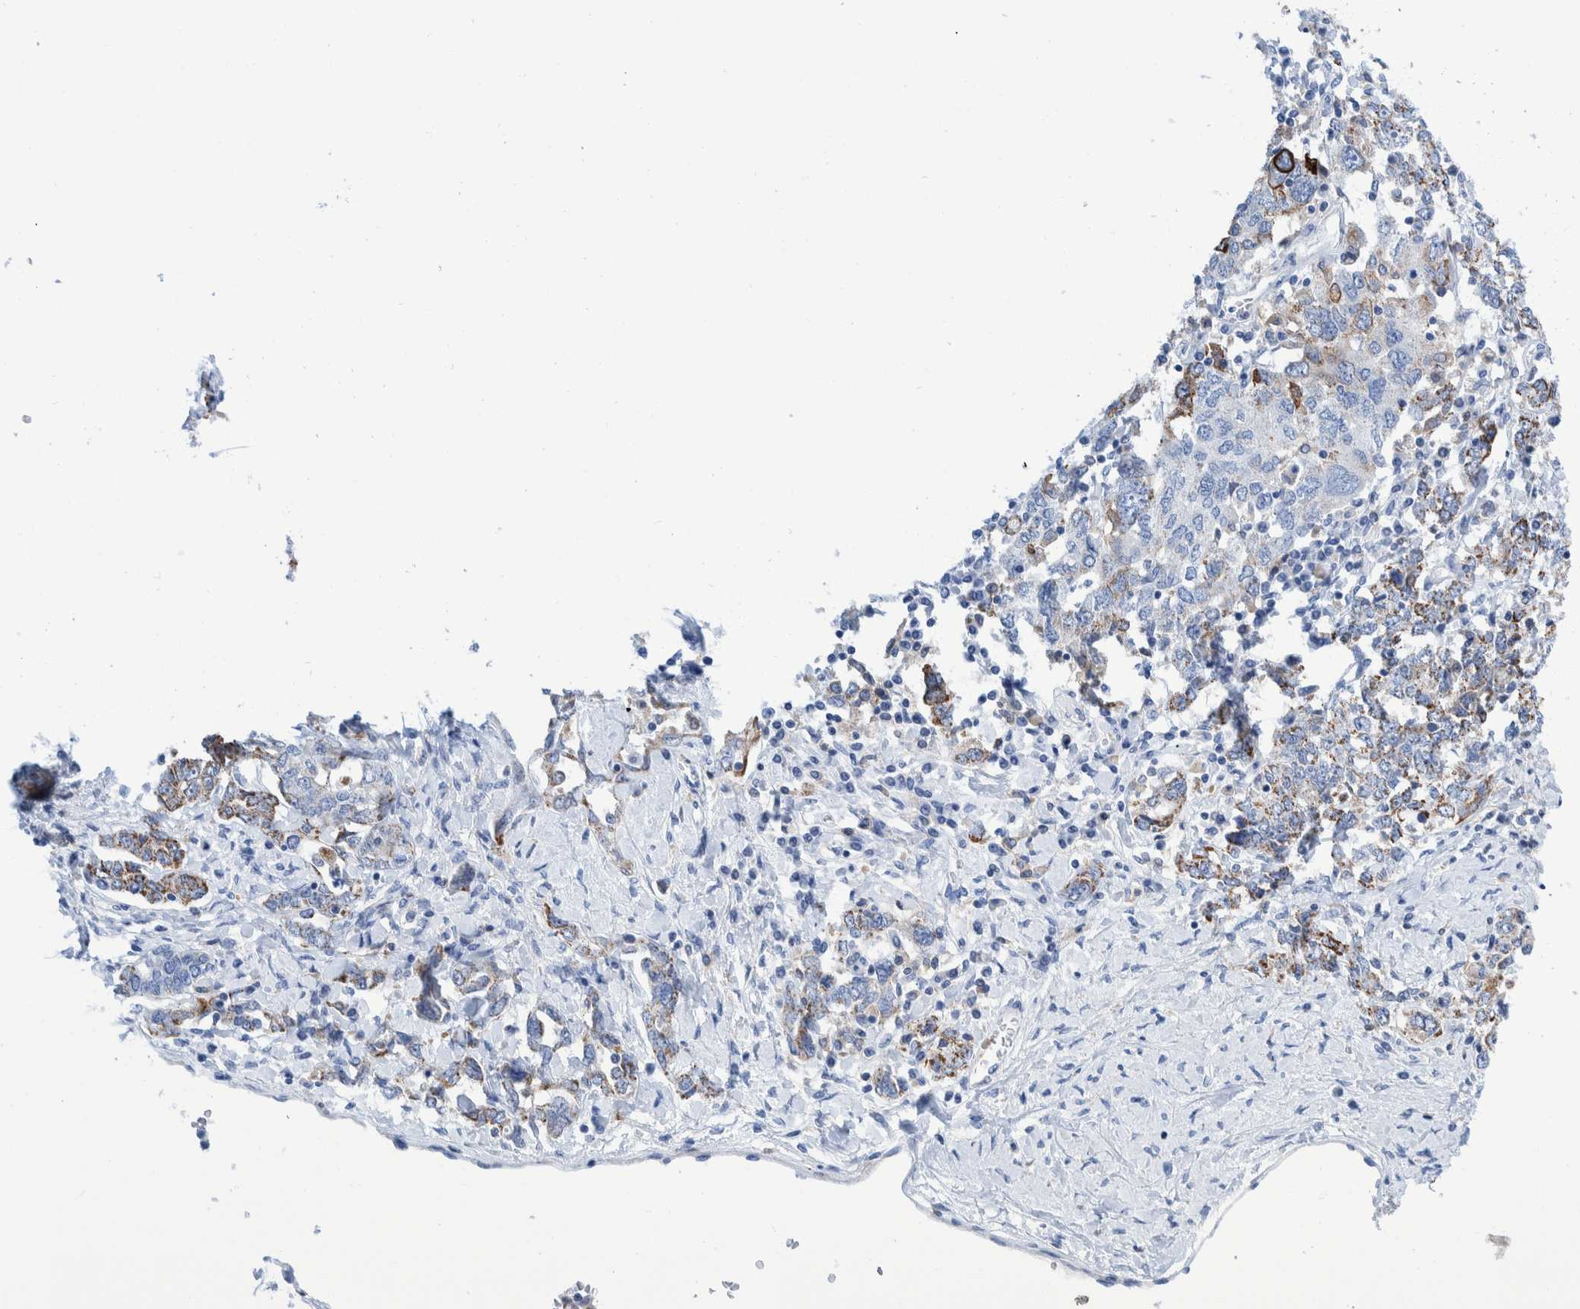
{"staining": {"intensity": "weak", "quantity": "<25%", "location": "cytoplasmic/membranous"}, "tissue": "ovarian cancer", "cell_type": "Tumor cells", "image_type": "cancer", "snomed": [{"axis": "morphology", "description": "Carcinoma, endometroid"}, {"axis": "topography", "description": "Ovary"}], "caption": "Protein analysis of ovarian cancer displays no significant staining in tumor cells. (DAB immunohistochemistry (IHC) visualized using brightfield microscopy, high magnification).", "gene": "KRT14", "patient": {"sex": "female", "age": 62}}